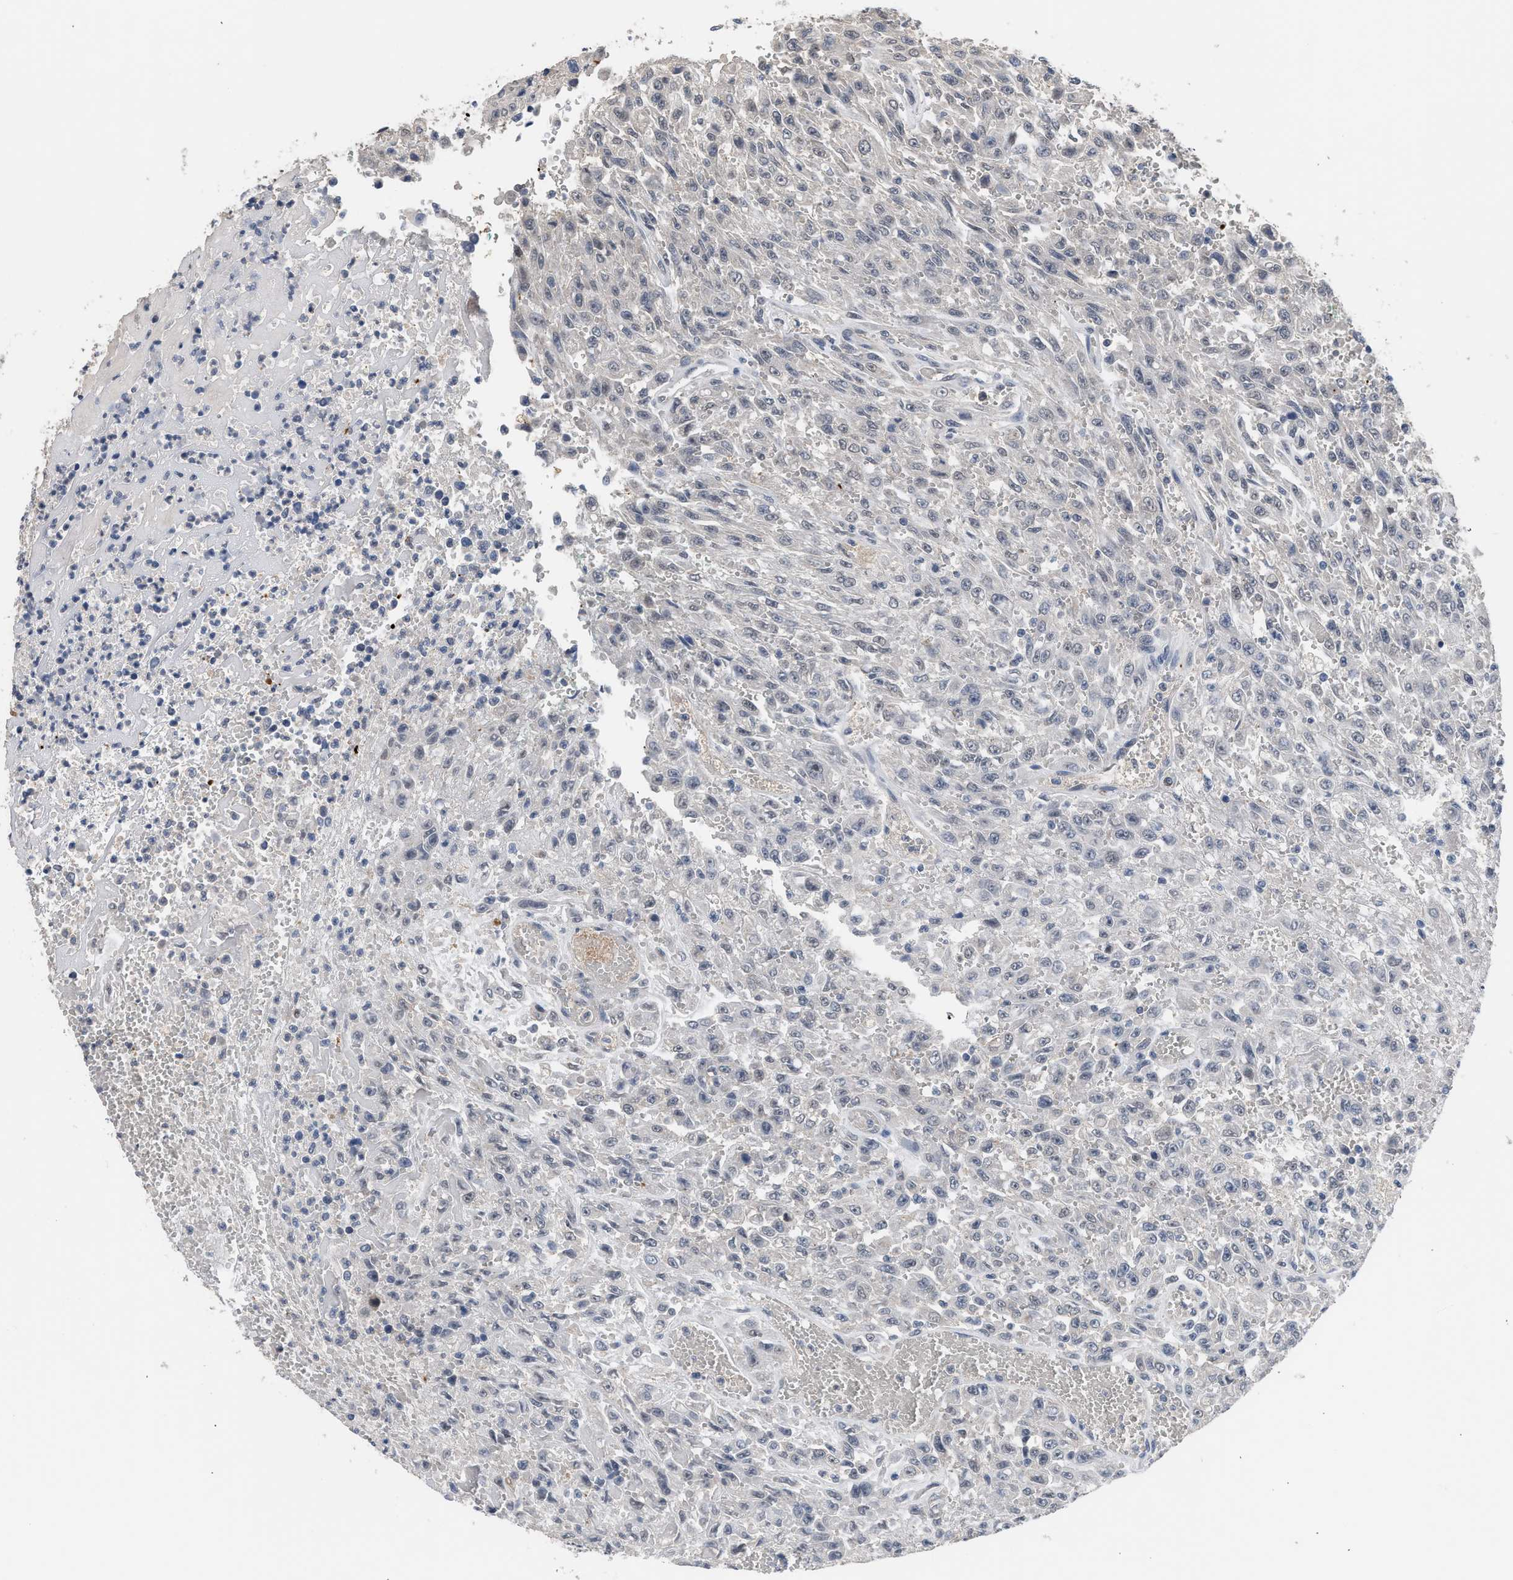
{"staining": {"intensity": "negative", "quantity": "none", "location": "none"}, "tissue": "urothelial cancer", "cell_type": "Tumor cells", "image_type": "cancer", "snomed": [{"axis": "morphology", "description": "Urothelial carcinoma, High grade"}, {"axis": "topography", "description": "Urinary bladder"}], "caption": "Urothelial cancer stained for a protein using immunohistochemistry (IHC) reveals no positivity tumor cells.", "gene": "CSF3R", "patient": {"sex": "female", "age": 64}}